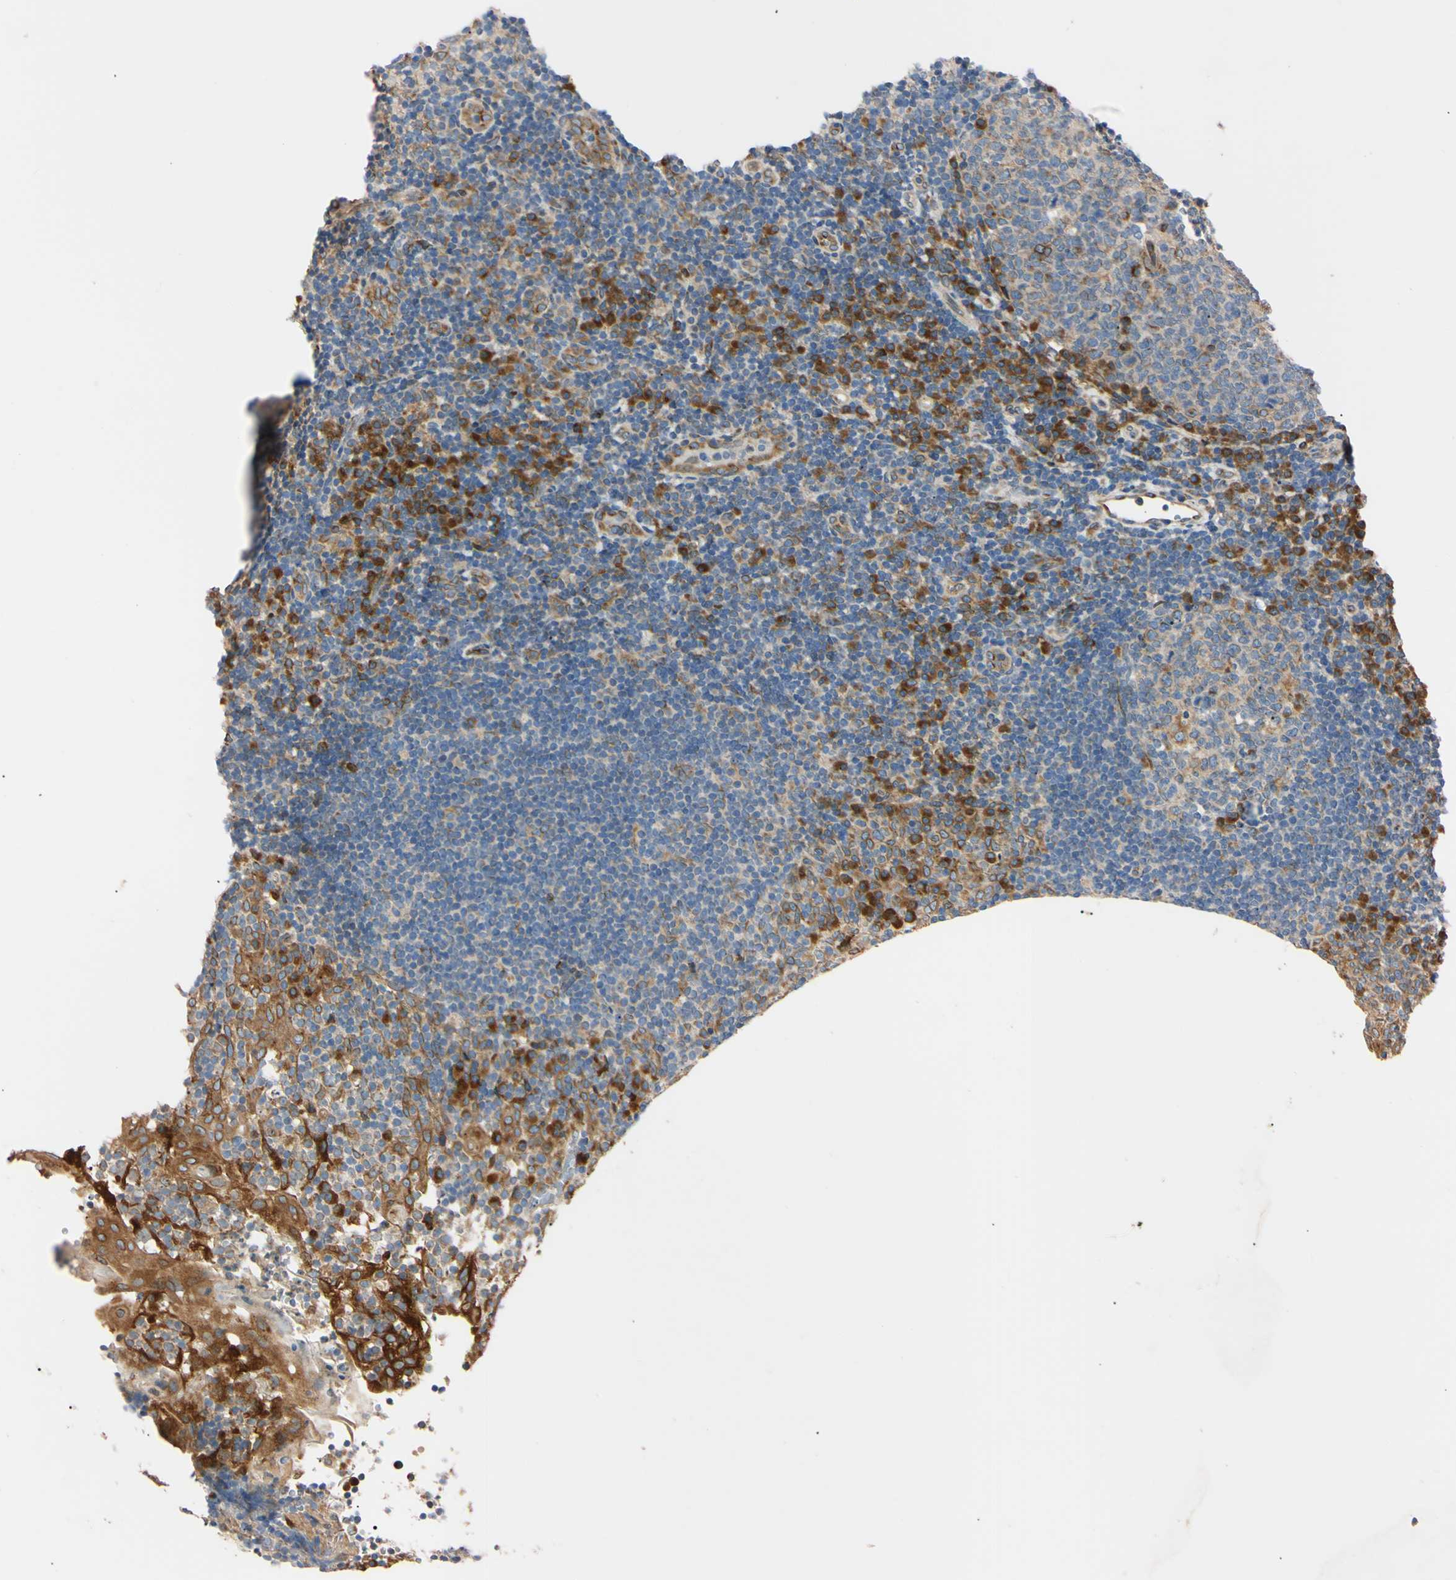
{"staining": {"intensity": "weak", "quantity": ">75%", "location": "cytoplasmic/membranous"}, "tissue": "tonsil", "cell_type": "Germinal center cells", "image_type": "normal", "snomed": [{"axis": "morphology", "description": "Normal tissue, NOS"}, {"axis": "topography", "description": "Tonsil"}], "caption": "Tonsil stained for a protein (brown) demonstrates weak cytoplasmic/membranous positive positivity in approximately >75% of germinal center cells.", "gene": "IER3IP1", "patient": {"sex": "female", "age": 40}}